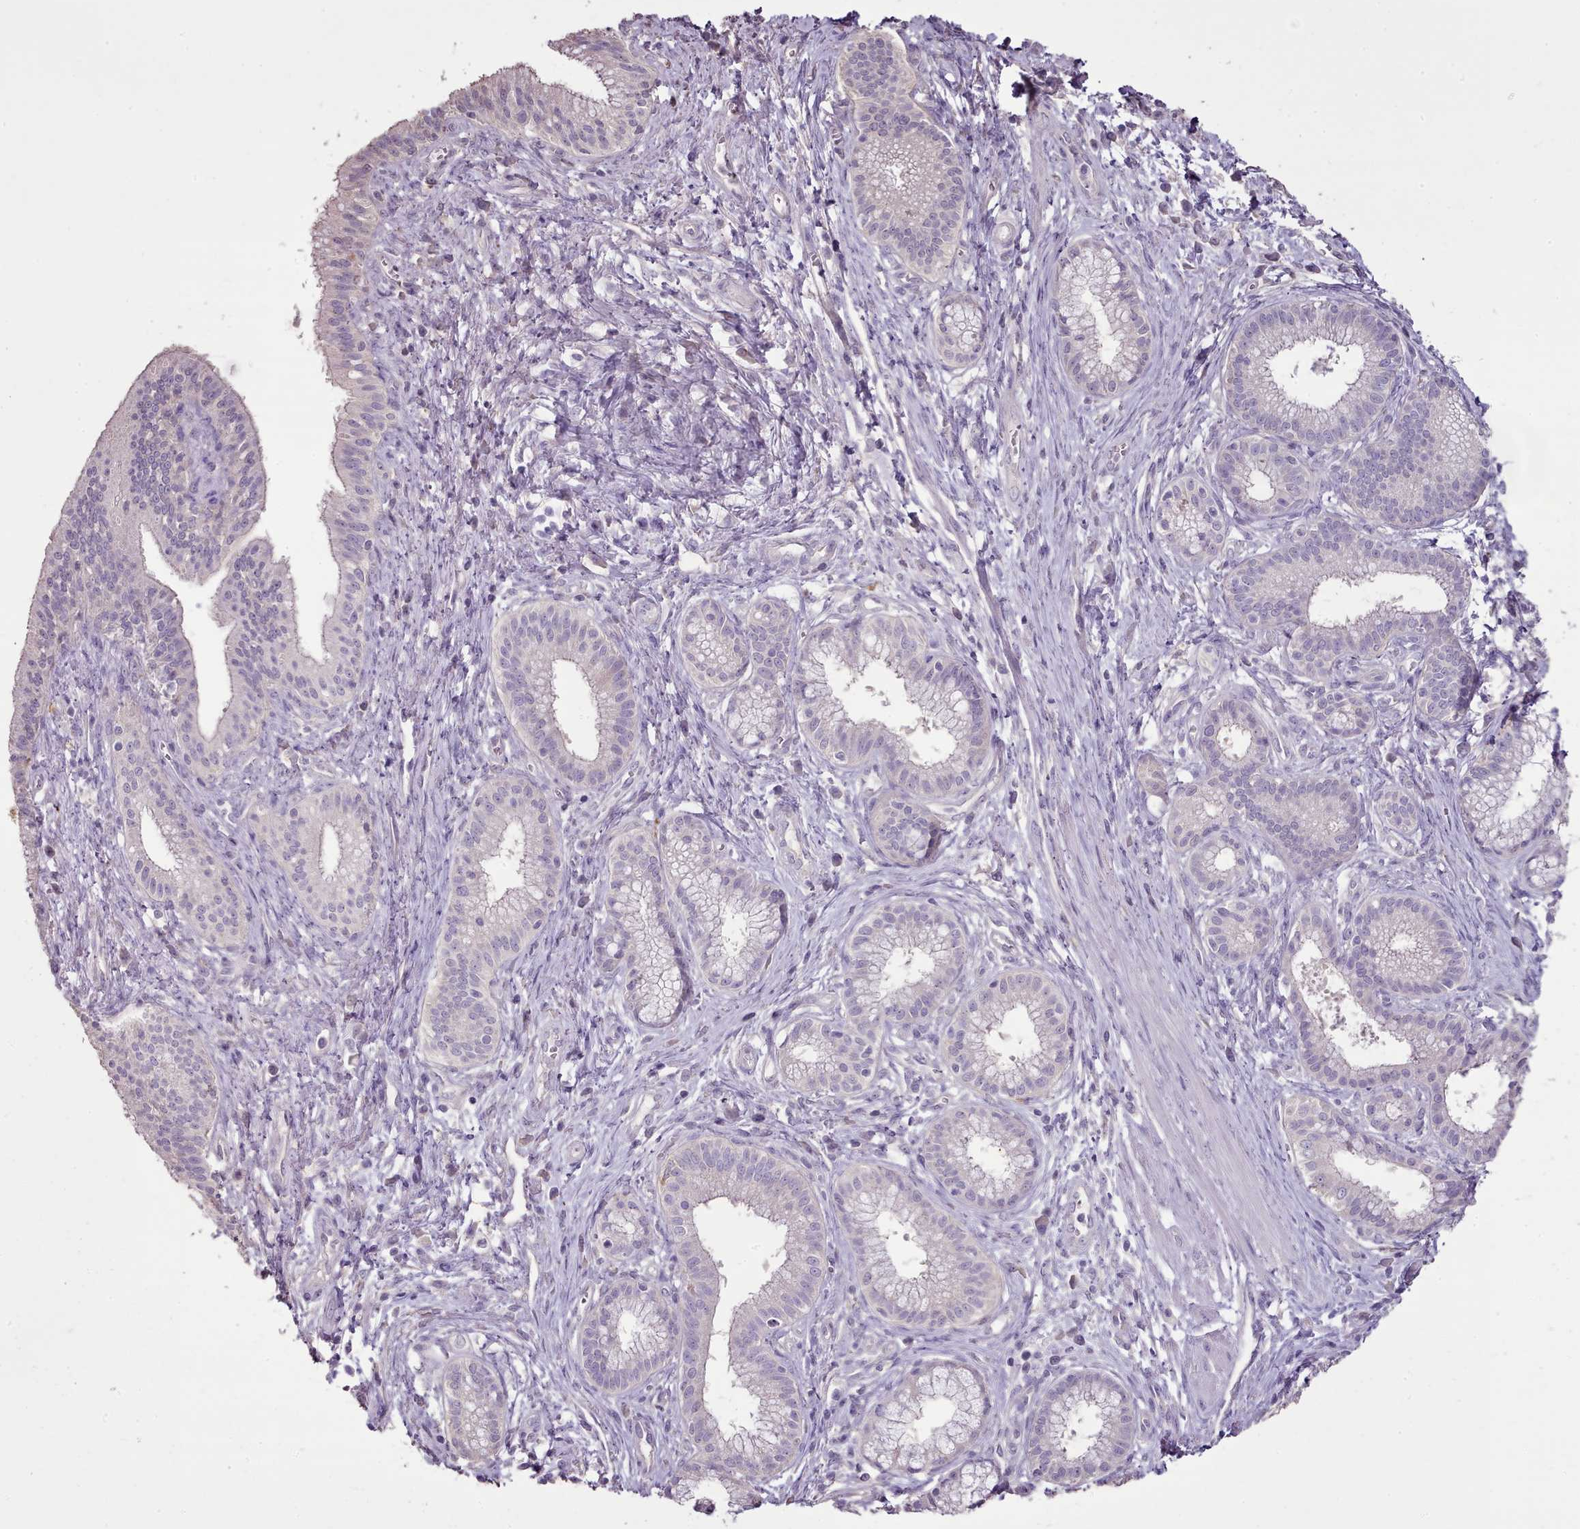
{"staining": {"intensity": "negative", "quantity": "none", "location": "none"}, "tissue": "pancreatic cancer", "cell_type": "Tumor cells", "image_type": "cancer", "snomed": [{"axis": "morphology", "description": "Adenocarcinoma, NOS"}, {"axis": "topography", "description": "Pancreas"}], "caption": "IHC of human pancreatic adenocarcinoma reveals no staining in tumor cells.", "gene": "BLOC1S2", "patient": {"sex": "male", "age": 72}}